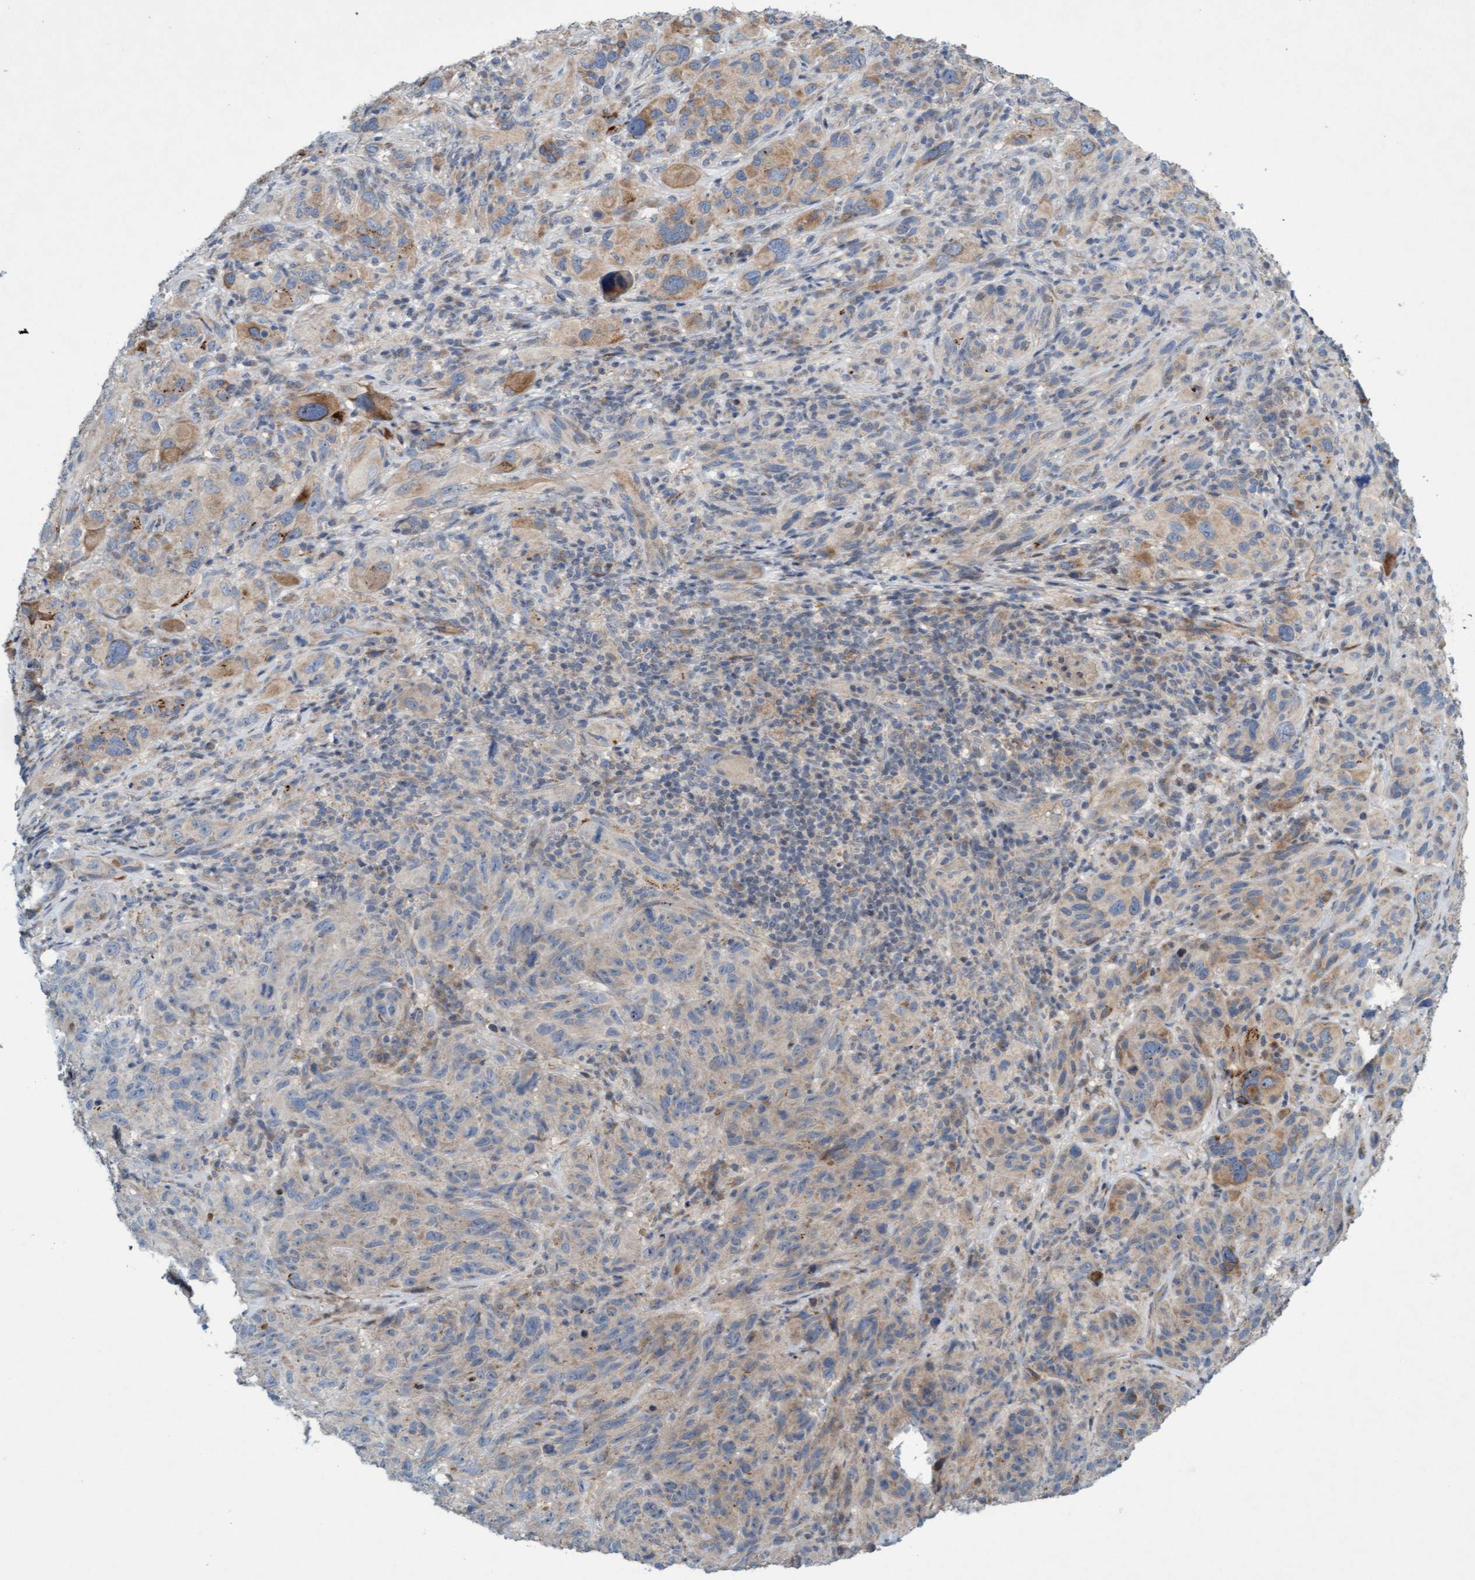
{"staining": {"intensity": "weak", "quantity": "<25%", "location": "cytoplasmic/membranous"}, "tissue": "melanoma", "cell_type": "Tumor cells", "image_type": "cancer", "snomed": [{"axis": "morphology", "description": "Malignant melanoma, NOS"}, {"axis": "topography", "description": "Skin of head"}], "caption": "Immunohistochemistry micrograph of neoplastic tissue: human malignant melanoma stained with DAB (3,3'-diaminobenzidine) shows no significant protein expression in tumor cells.", "gene": "DDHD2", "patient": {"sex": "male", "age": 96}}